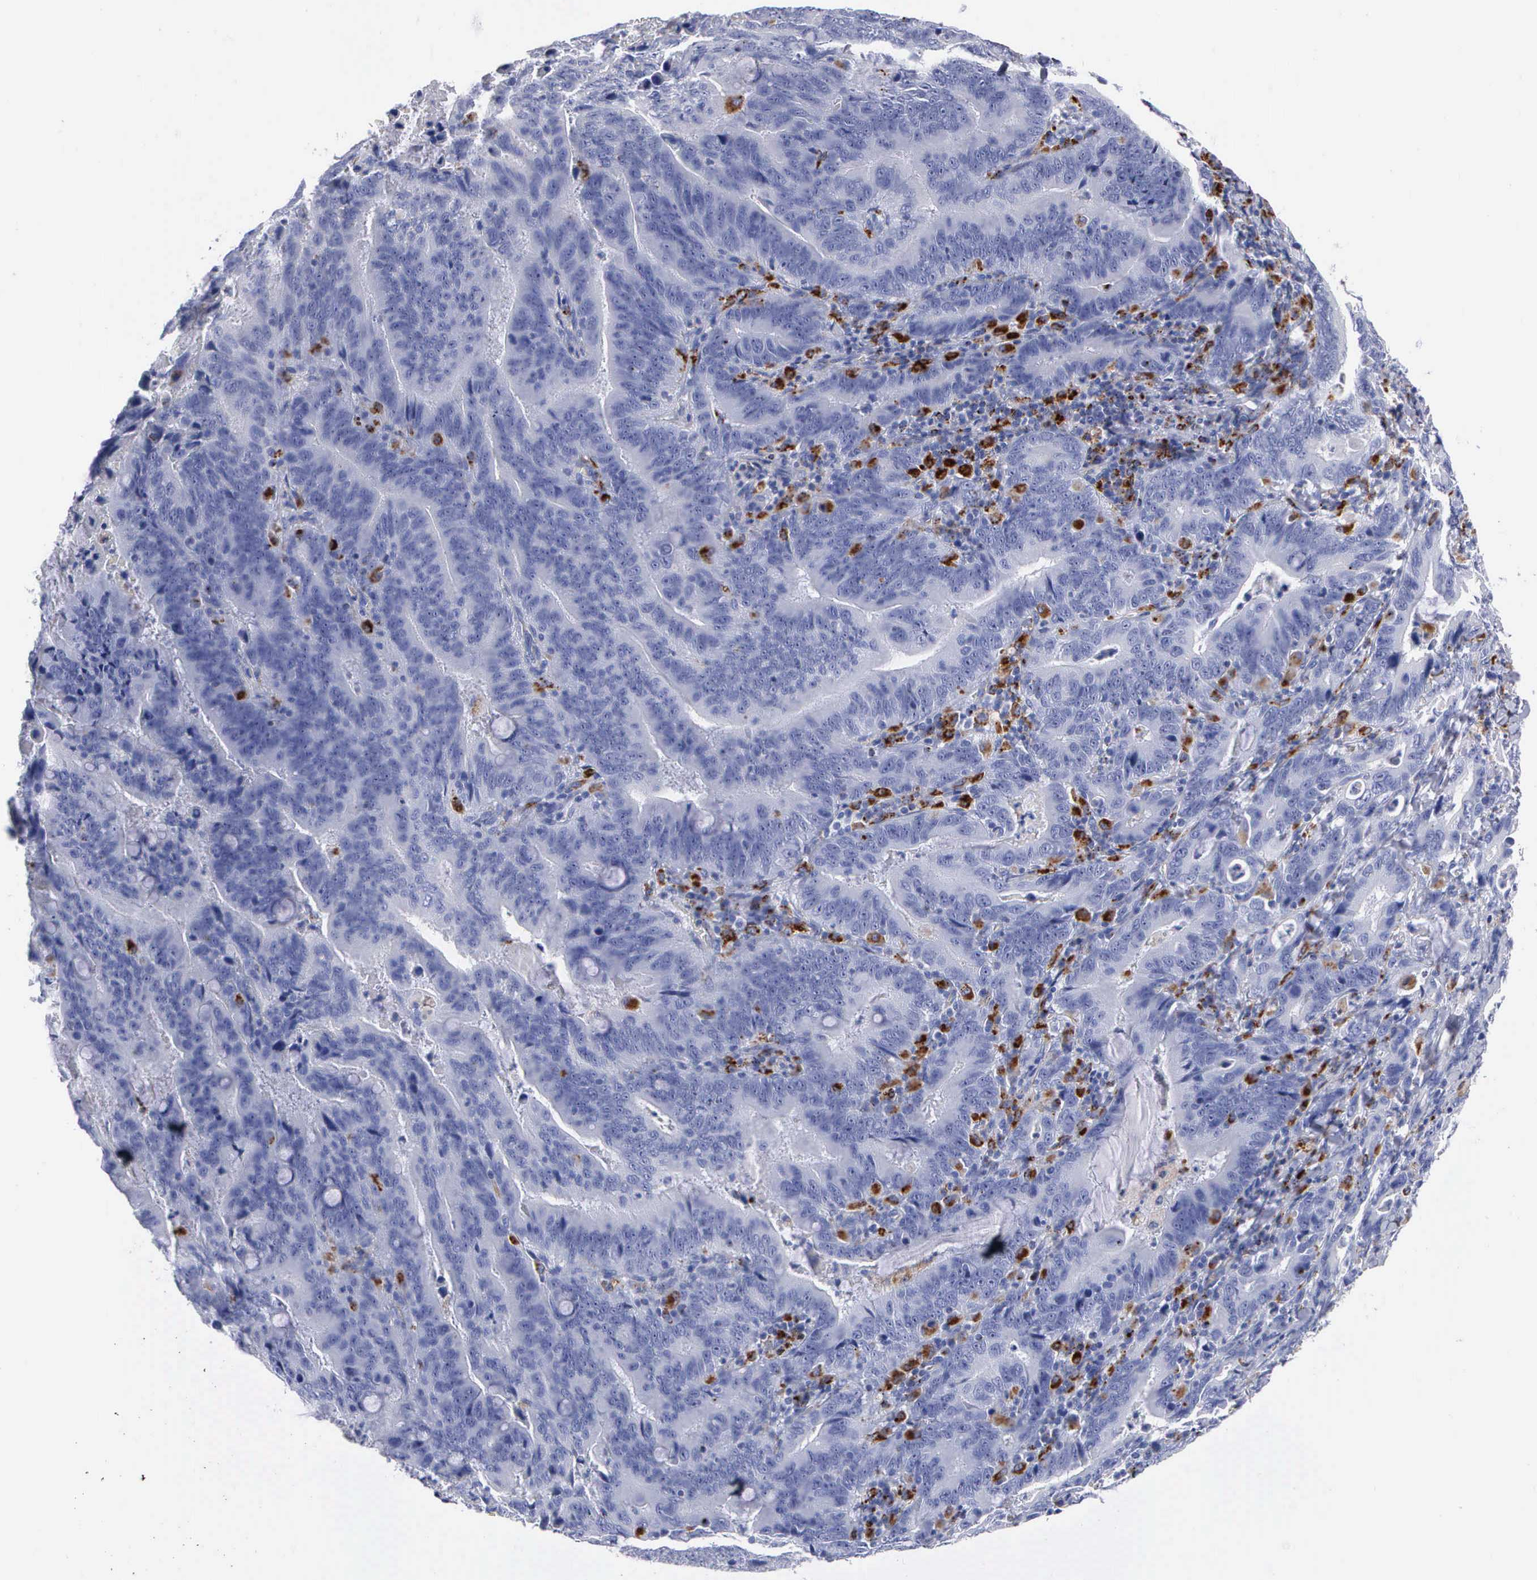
{"staining": {"intensity": "moderate", "quantity": "<25%", "location": "cytoplasmic/membranous"}, "tissue": "stomach cancer", "cell_type": "Tumor cells", "image_type": "cancer", "snomed": [{"axis": "morphology", "description": "Adenocarcinoma, NOS"}, {"axis": "topography", "description": "Stomach, upper"}], "caption": "Approximately <25% of tumor cells in human stomach cancer (adenocarcinoma) exhibit moderate cytoplasmic/membranous protein positivity as visualized by brown immunohistochemical staining.", "gene": "CTSH", "patient": {"sex": "male", "age": 63}}